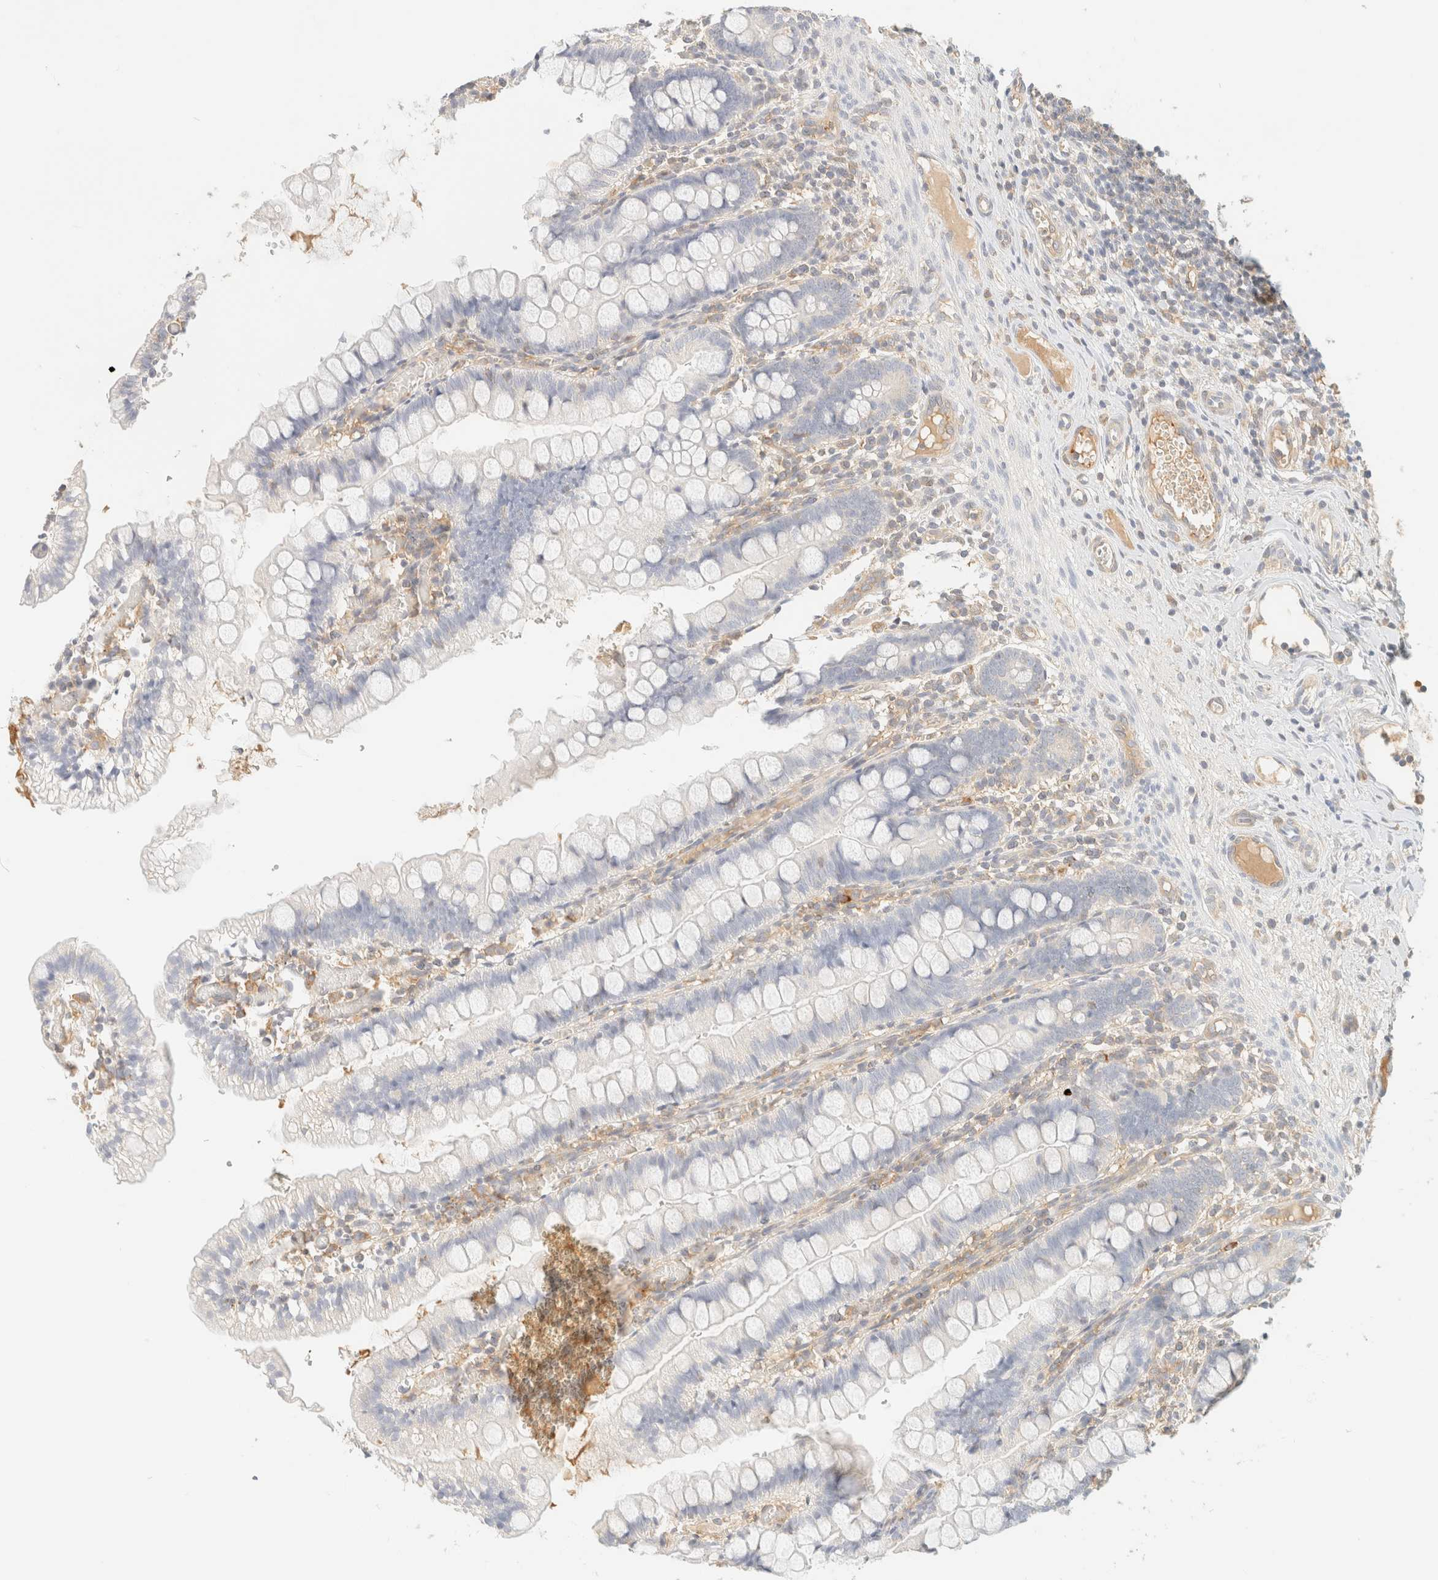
{"staining": {"intensity": "negative", "quantity": "none", "location": "none"}, "tissue": "small intestine", "cell_type": "Glandular cells", "image_type": "normal", "snomed": [{"axis": "morphology", "description": "Normal tissue, NOS"}, {"axis": "morphology", "description": "Developmental malformation"}, {"axis": "topography", "description": "Small intestine"}], "caption": "A high-resolution image shows immunohistochemistry (IHC) staining of normal small intestine, which demonstrates no significant positivity in glandular cells.", "gene": "FHOD1", "patient": {"sex": "male"}}